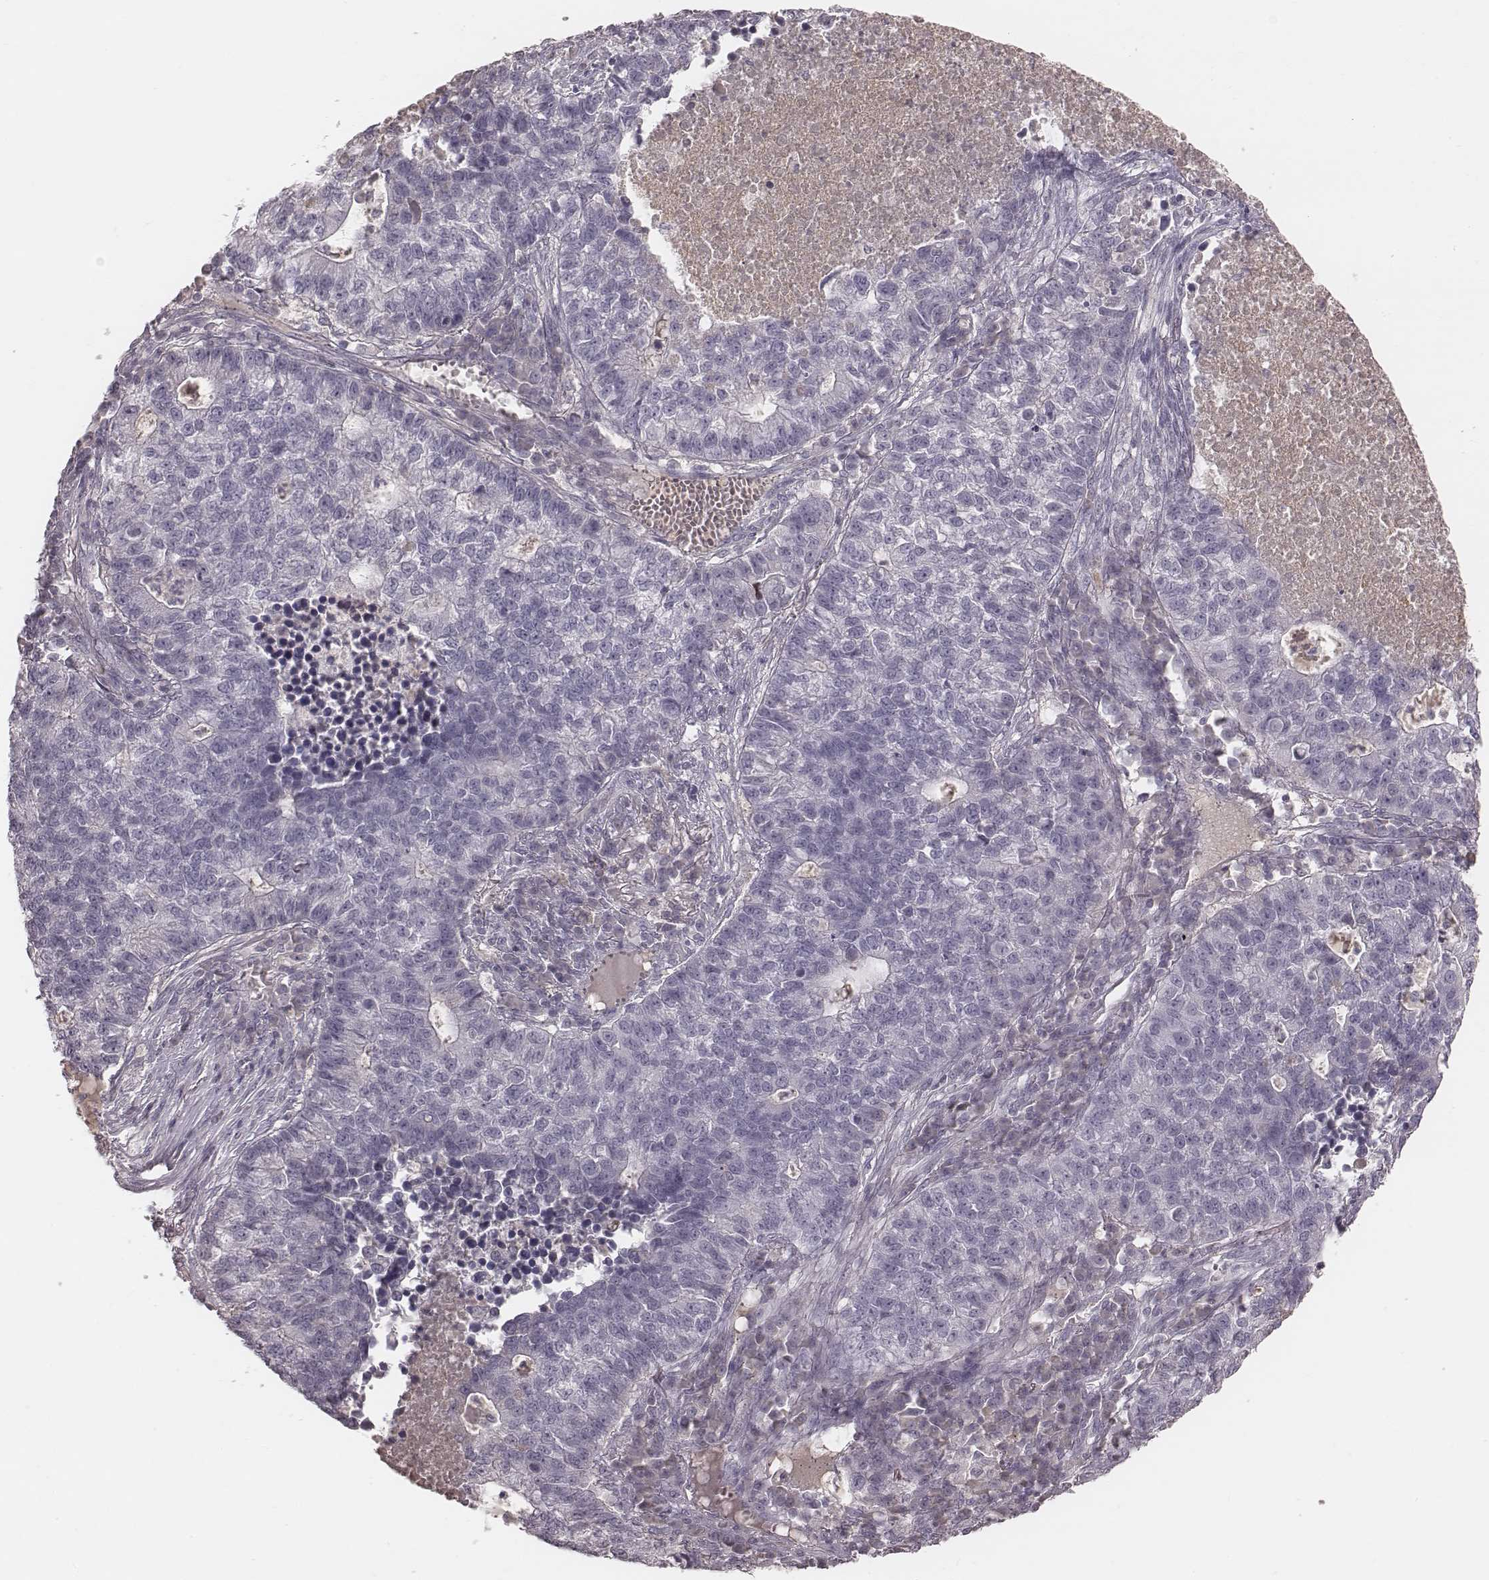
{"staining": {"intensity": "negative", "quantity": "none", "location": "none"}, "tissue": "lung cancer", "cell_type": "Tumor cells", "image_type": "cancer", "snomed": [{"axis": "morphology", "description": "Adenocarcinoma, NOS"}, {"axis": "topography", "description": "Lung"}], "caption": "Tumor cells are negative for brown protein staining in lung cancer (adenocarcinoma). (Stains: DAB (3,3'-diaminobenzidine) IHC with hematoxylin counter stain, Microscopy: brightfield microscopy at high magnification).", "gene": "SMIM24", "patient": {"sex": "male", "age": 57}}